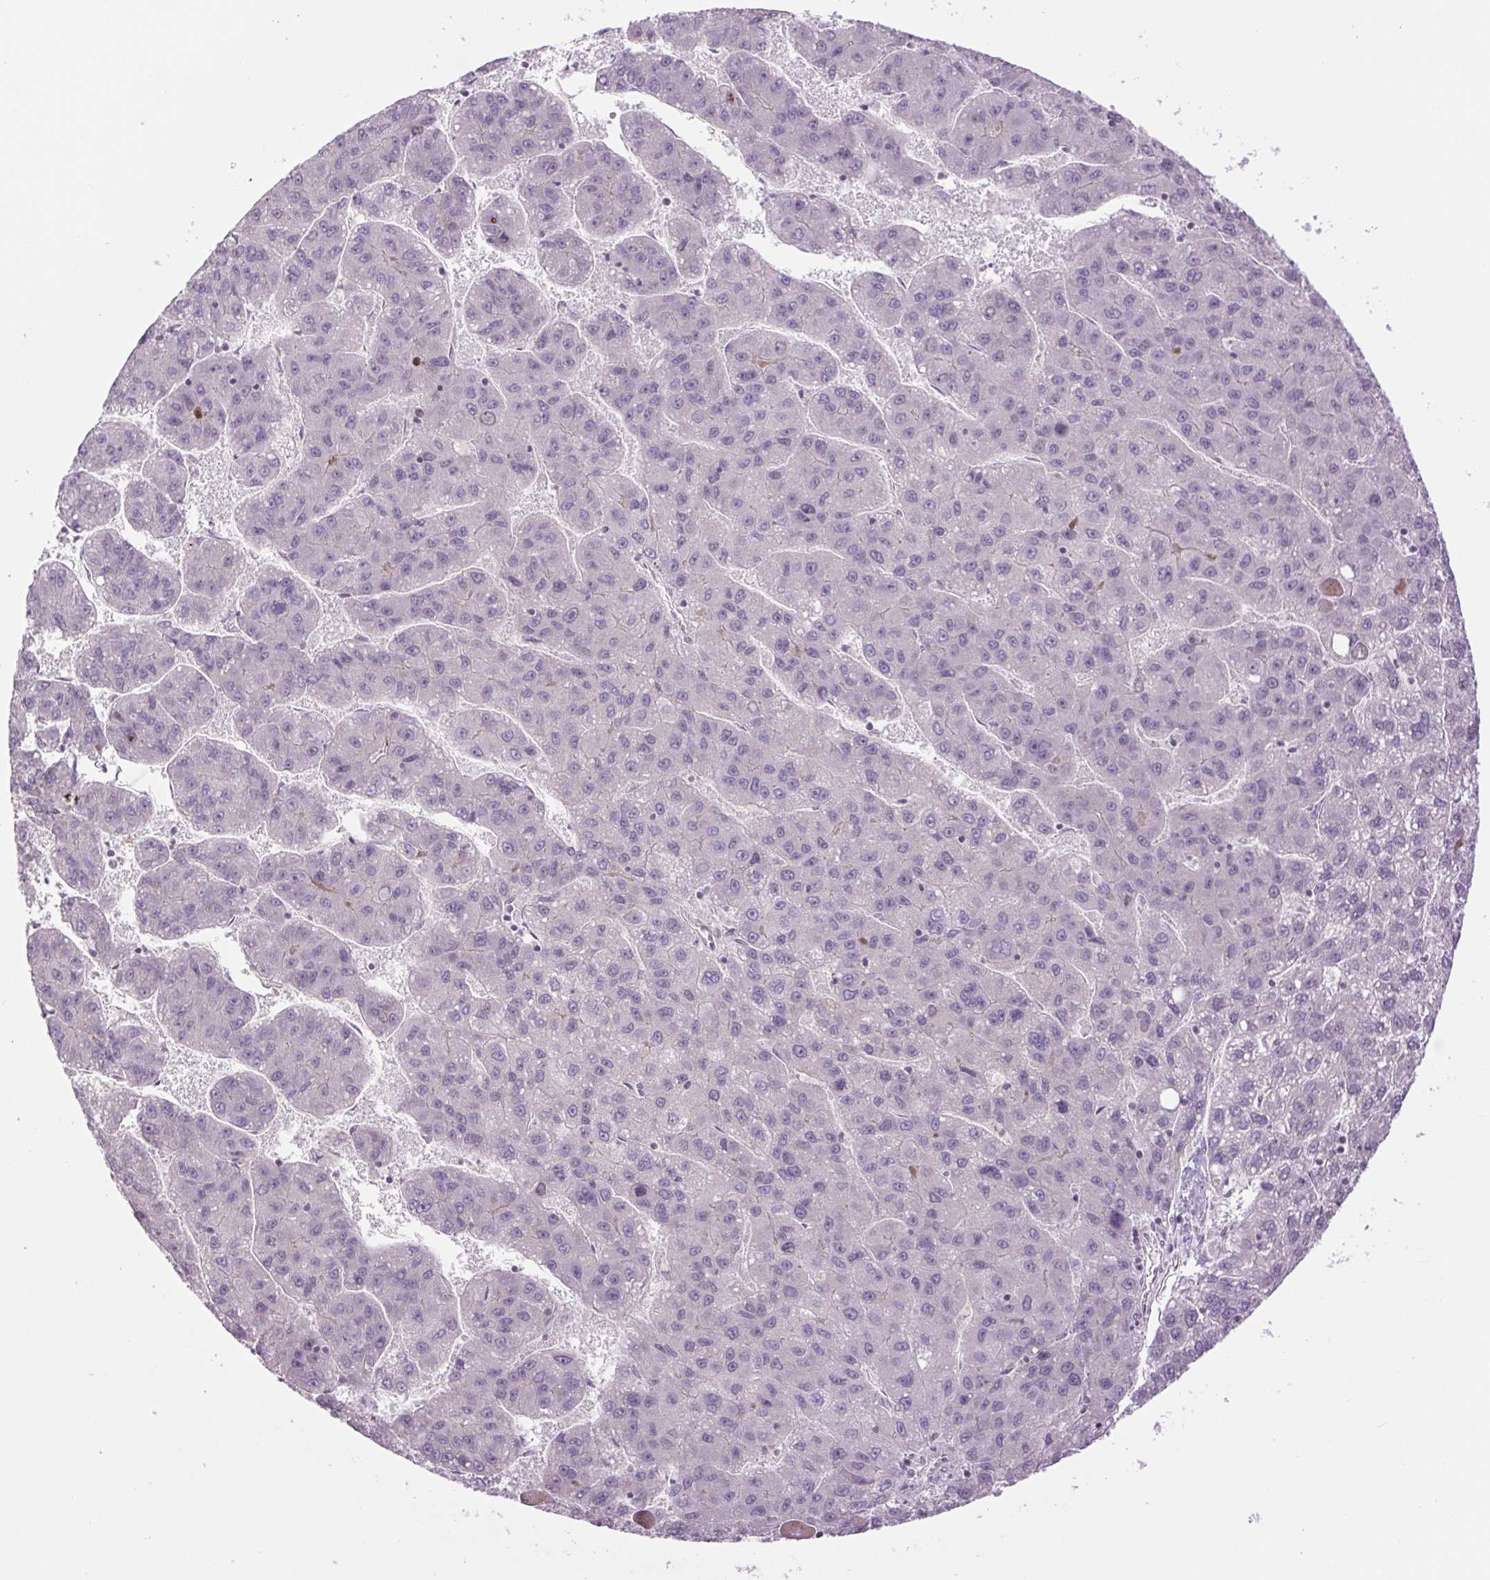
{"staining": {"intensity": "negative", "quantity": "none", "location": "none"}, "tissue": "liver cancer", "cell_type": "Tumor cells", "image_type": "cancer", "snomed": [{"axis": "morphology", "description": "Carcinoma, Hepatocellular, NOS"}, {"axis": "topography", "description": "Liver"}], "caption": "Immunohistochemistry (IHC) of liver cancer shows no staining in tumor cells. (DAB (3,3'-diaminobenzidine) immunohistochemistry with hematoxylin counter stain).", "gene": "CTNNA3", "patient": {"sex": "female", "age": 82}}